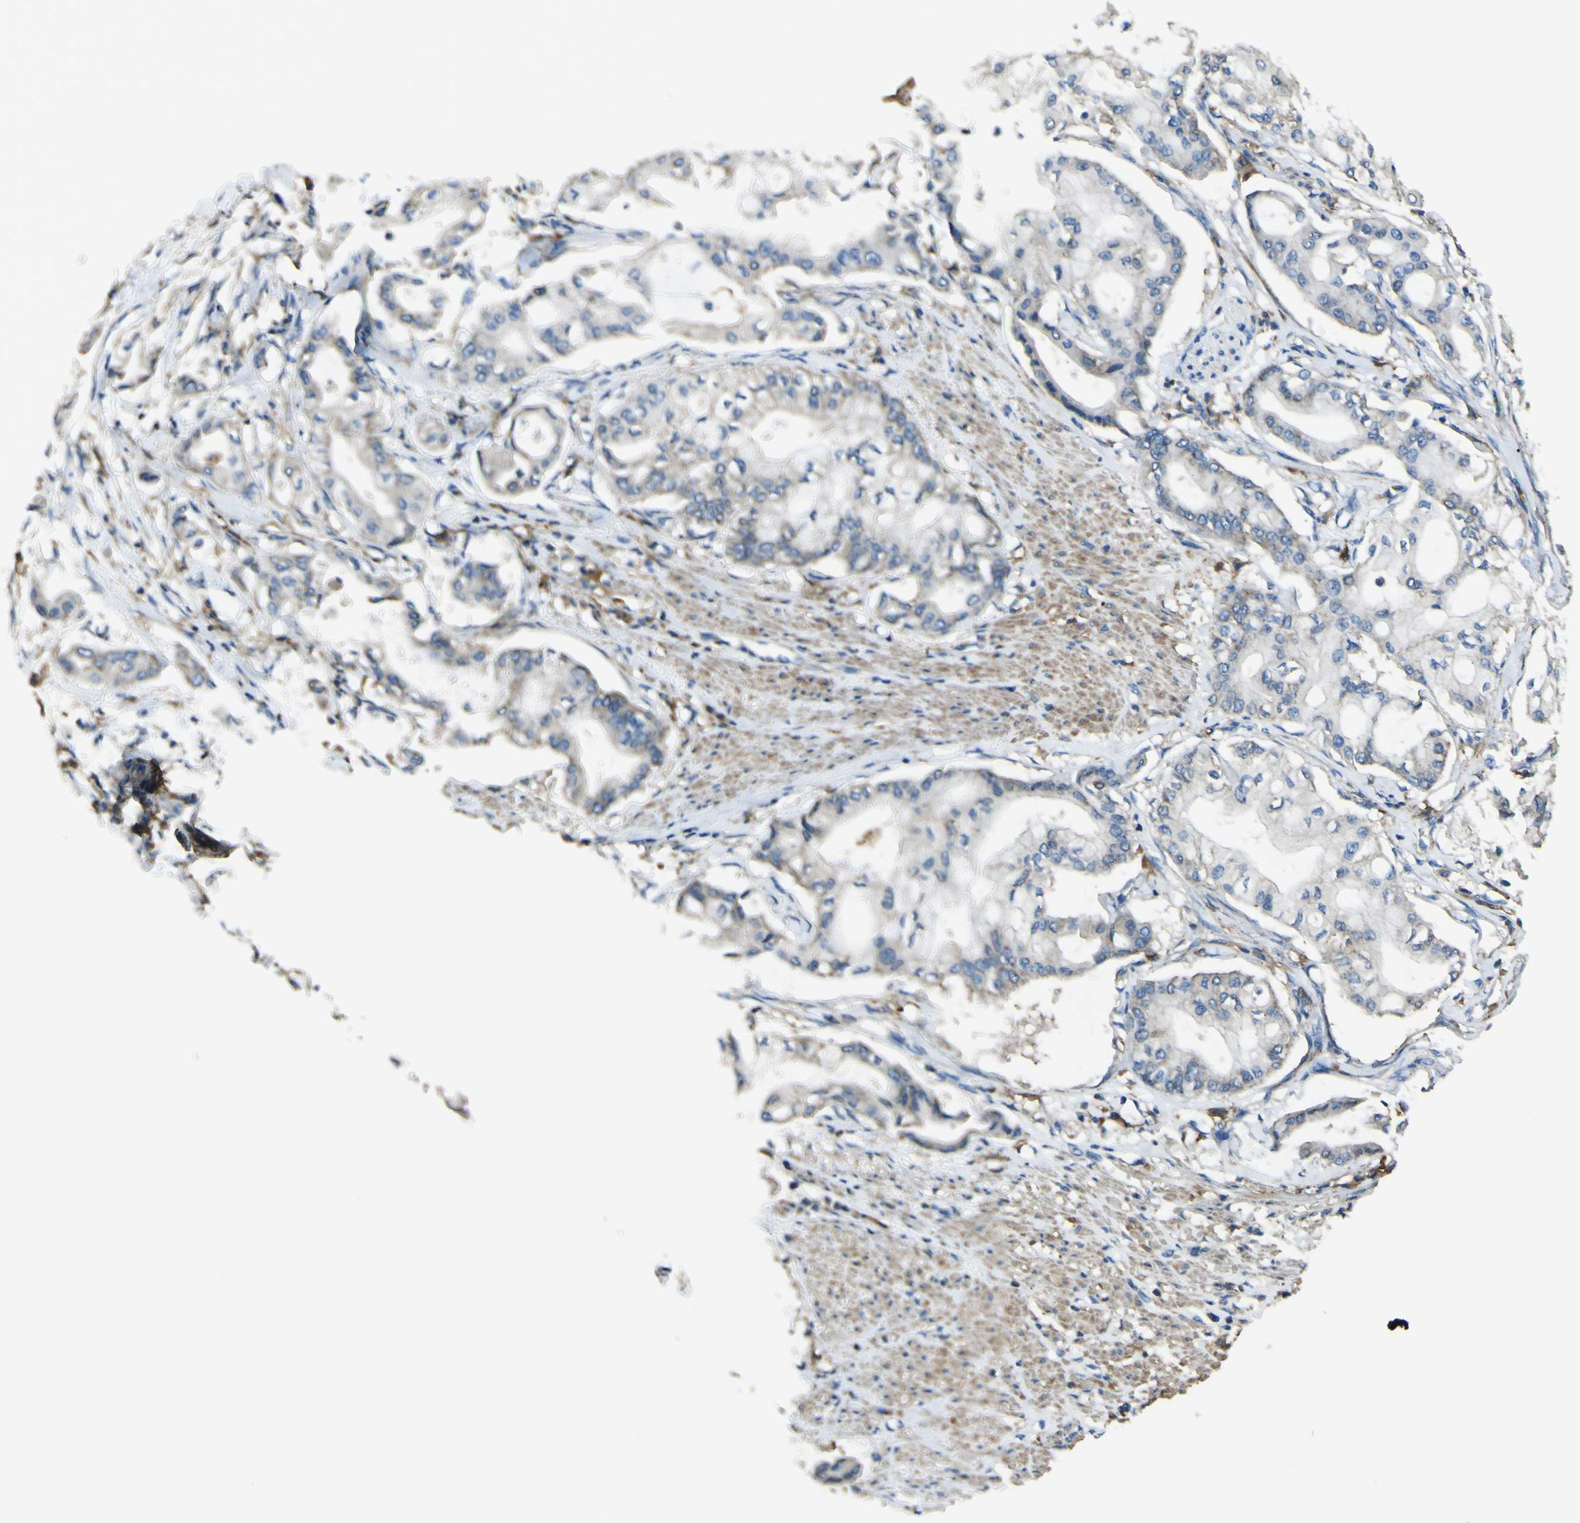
{"staining": {"intensity": "negative", "quantity": "none", "location": "none"}, "tissue": "pancreatic cancer", "cell_type": "Tumor cells", "image_type": "cancer", "snomed": [{"axis": "morphology", "description": "Adenocarcinoma, NOS"}, {"axis": "morphology", "description": "Adenocarcinoma, metastatic, NOS"}, {"axis": "topography", "description": "Lymph node"}, {"axis": "topography", "description": "Pancreas"}, {"axis": "topography", "description": "Duodenum"}], "caption": "High power microscopy image of an immunohistochemistry (IHC) photomicrograph of pancreatic cancer, revealing no significant positivity in tumor cells.", "gene": "LAIR1", "patient": {"sex": "female", "age": 64}}